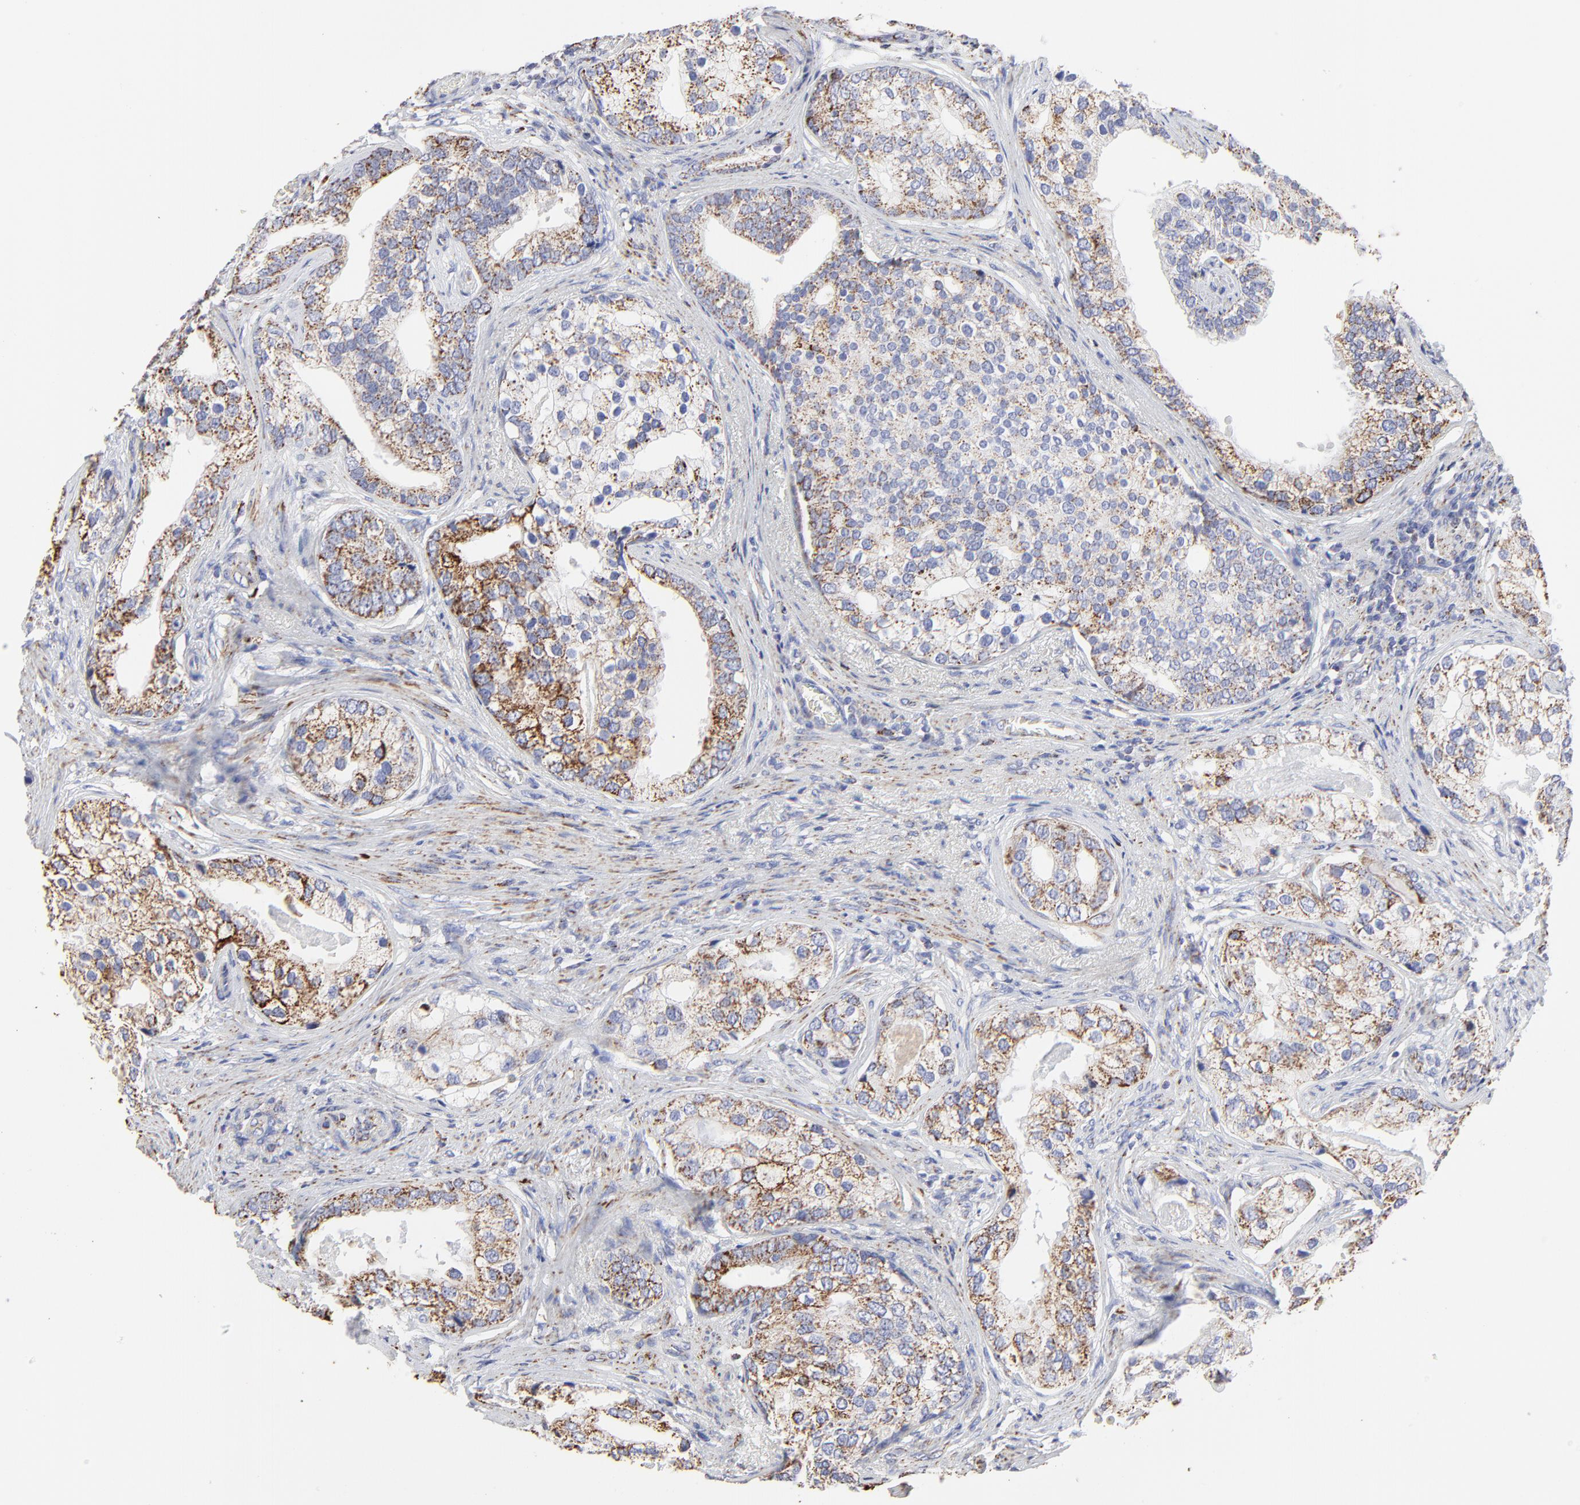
{"staining": {"intensity": "moderate", "quantity": ">75%", "location": "cytoplasmic/membranous"}, "tissue": "prostate cancer", "cell_type": "Tumor cells", "image_type": "cancer", "snomed": [{"axis": "morphology", "description": "Adenocarcinoma, Low grade"}, {"axis": "topography", "description": "Prostate"}], "caption": "Adenocarcinoma (low-grade) (prostate) was stained to show a protein in brown. There is medium levels of moderate cytoplasmic/membranous staining in about >75% of tumor cells.", "gene": "PINK1", "patient": {"sex": "male", "age": 71}}